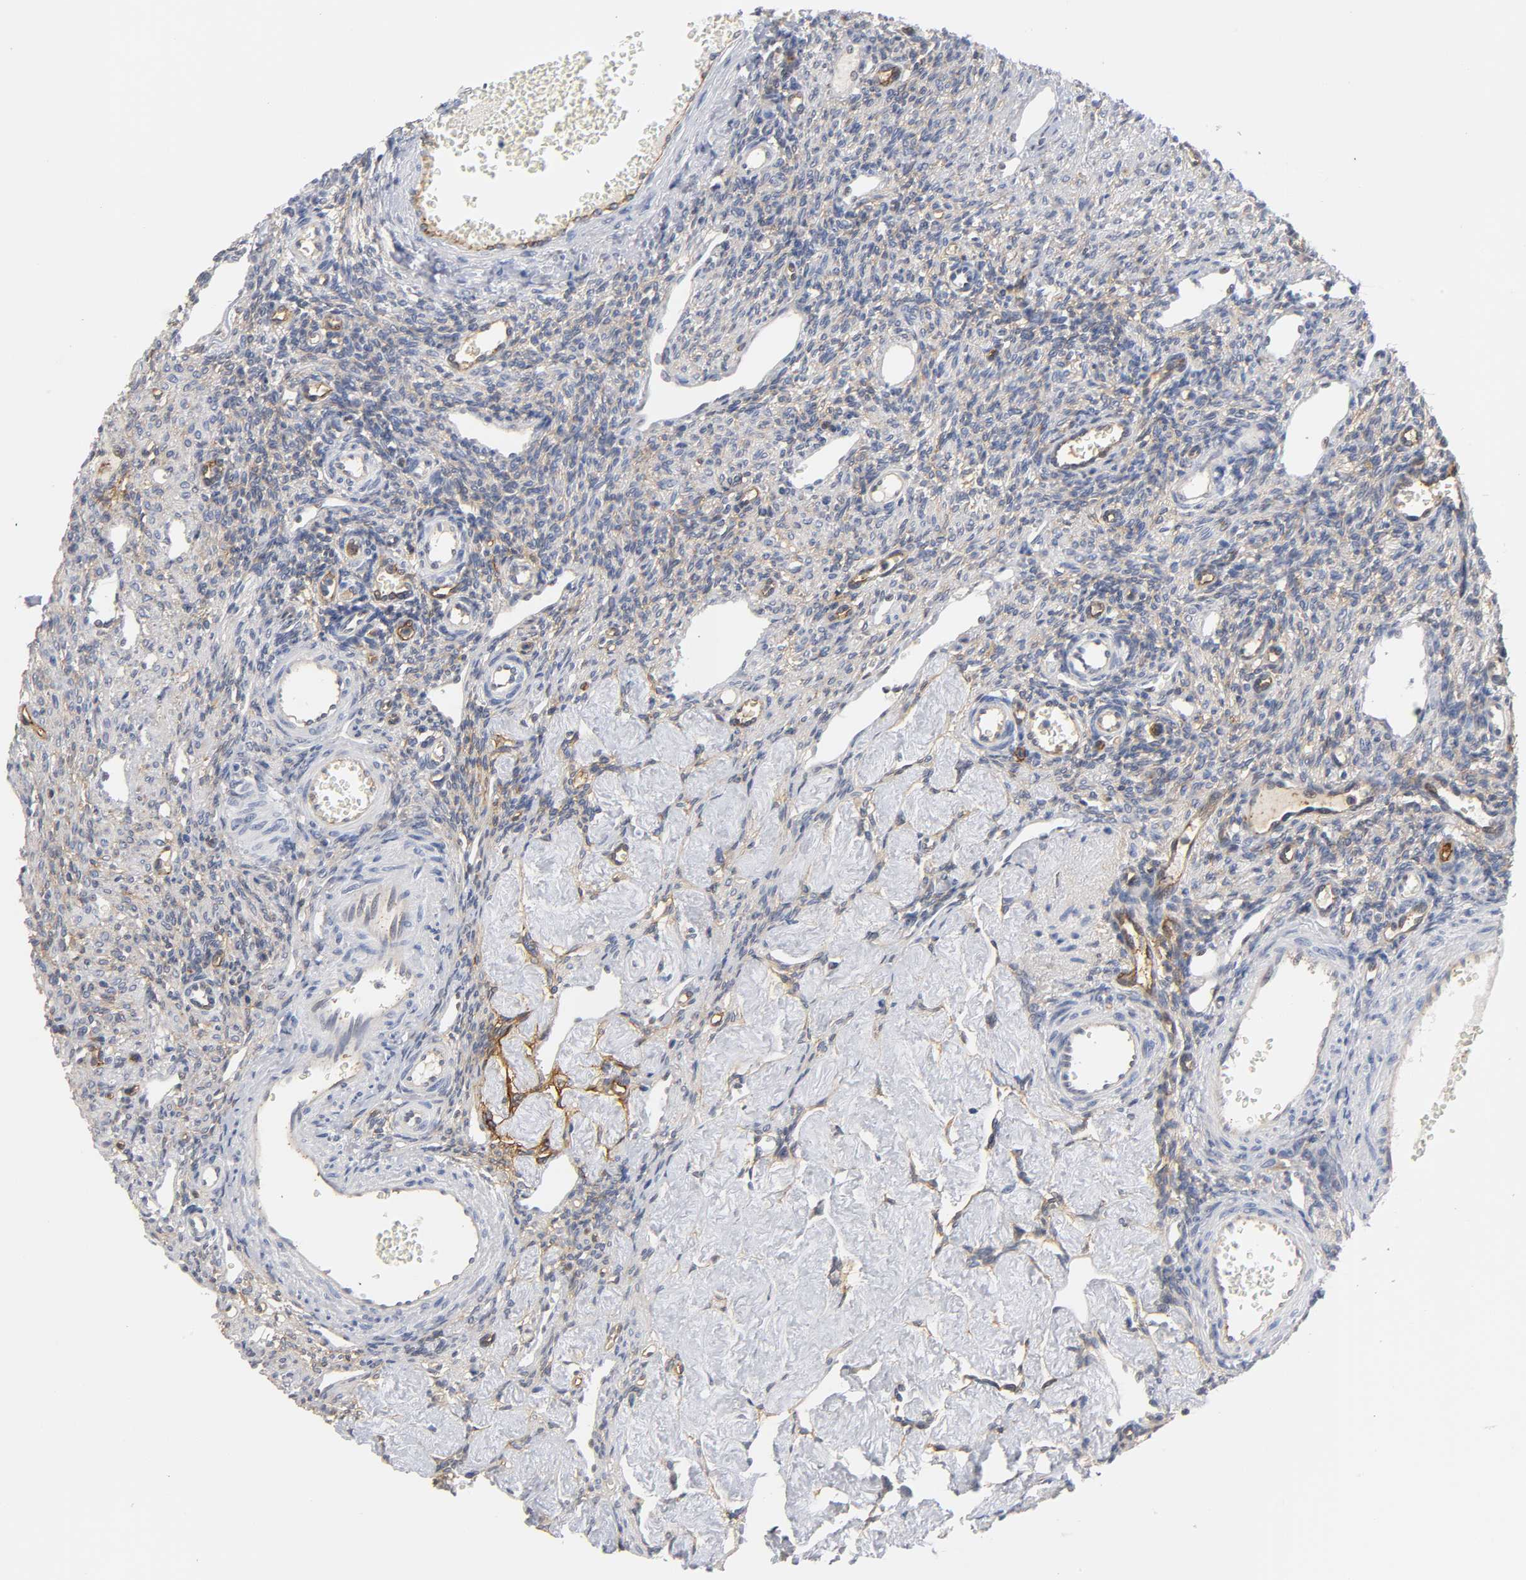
{"staining": {"intensity": "moderate", "quantity": "25%-75%", "location": "cytoplasmic/membranous"}, "tissue": "ovary", "cell_type": "Ovarian stroma cells", "image_type": "normal", "snomed": [{"axis": "morphology", "description": "Normal tissue, NOS"}, {"axis": "topography", "description": "Ovary"}], "caption": "Immunohistochemical staining of unremarkable human ovary displays medium levels of moderate cytoplasmic/membranous expression in approximately 25%-75% of ovarian stroma cells. (IHC, brightfield microscopy, high magnification).", "gene": "ICAM1", "patient": {"sex": "female", "age": 33}}